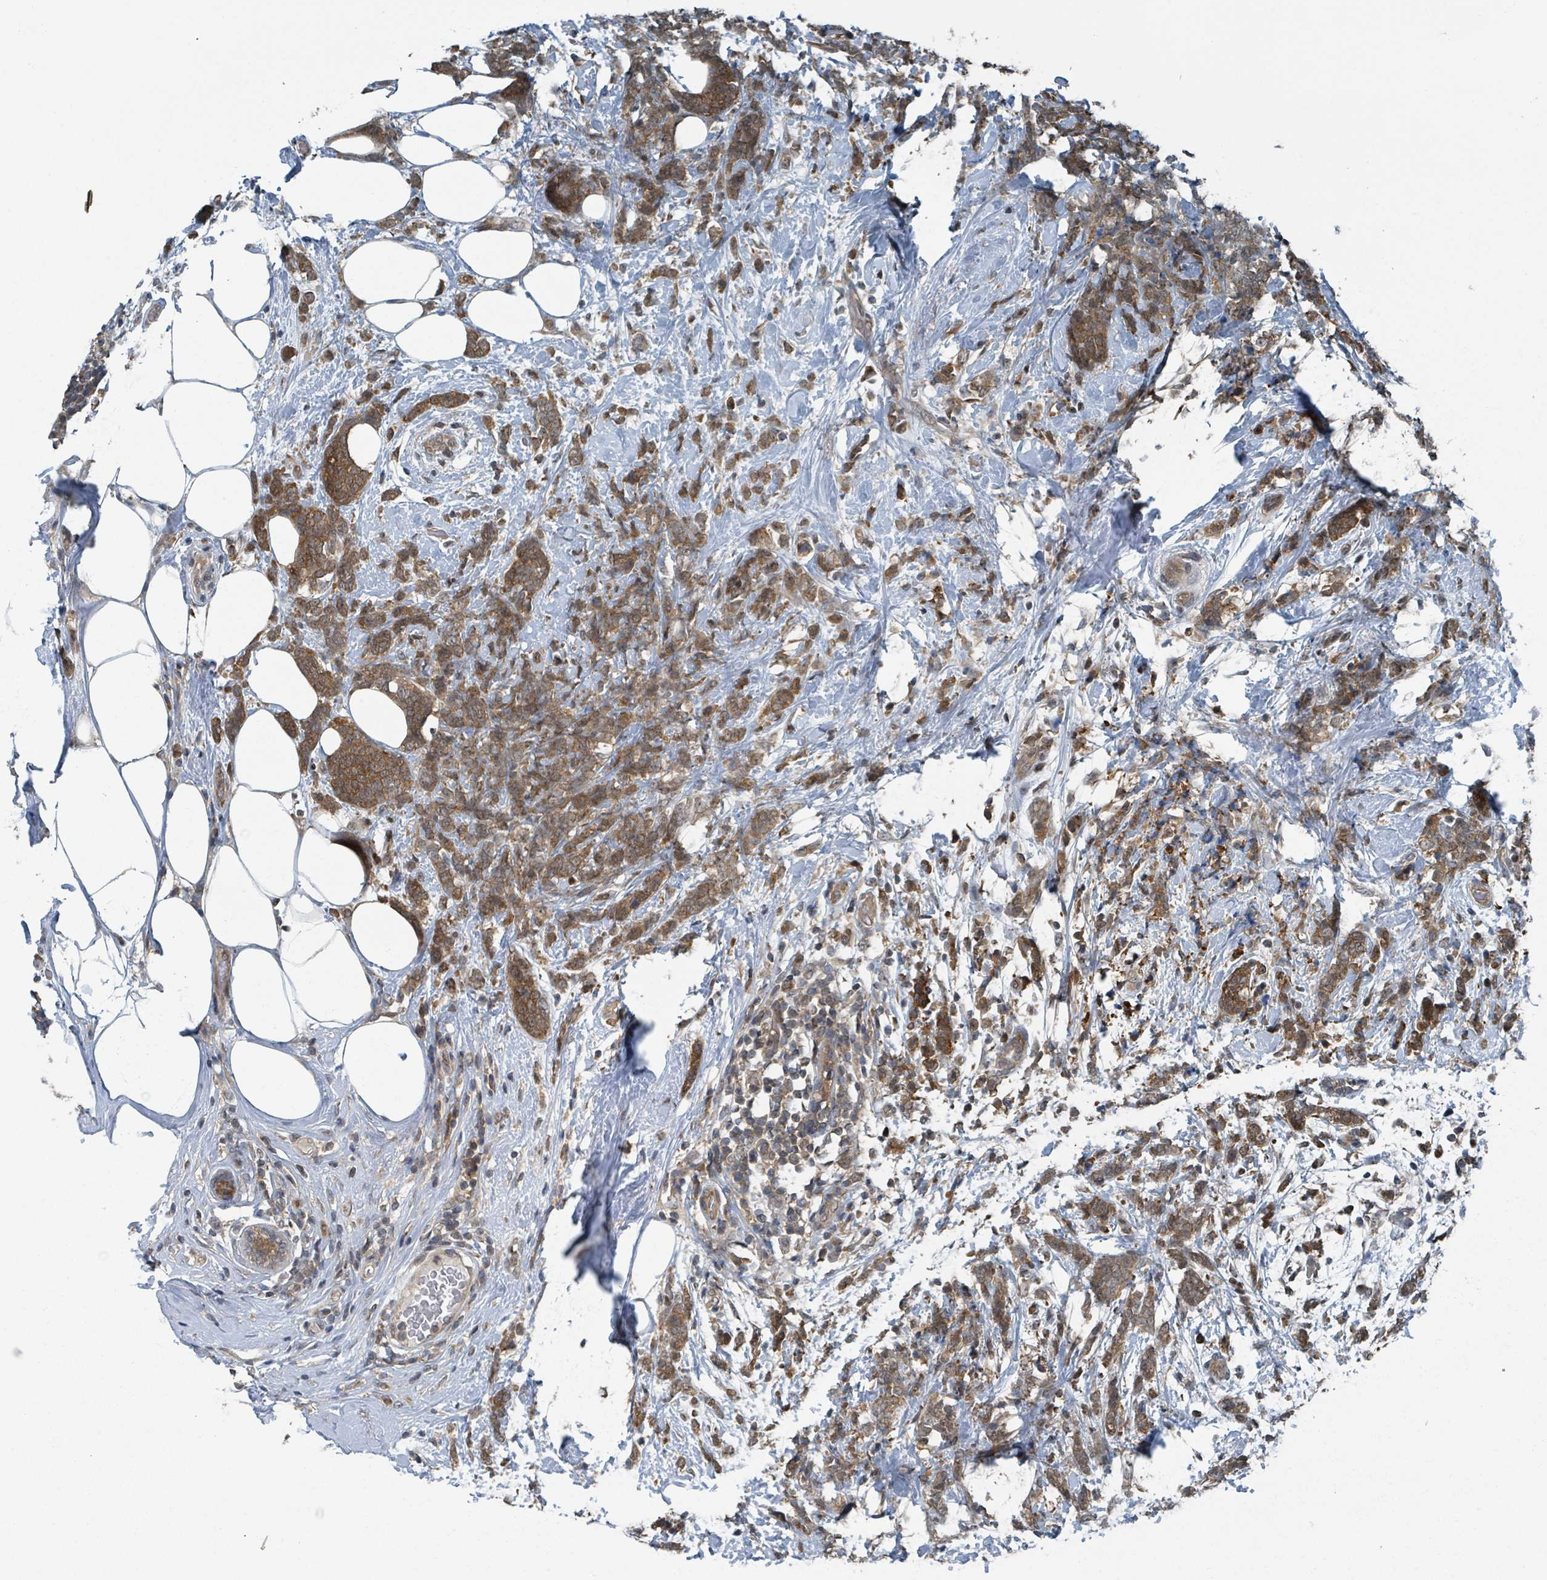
{"staining": {"intensity": "moderate", "quantity": ">75%", "location": "cytoplasmic/membranous,nuclear"}, "tissue": "breast cancer", "cell_type": "Tumor cells", "image_type": "cancer", "snomed": [{"axis": "morphology", "description": "Lobular carcinoma"}, {"axis": "topography", "description": "Breast"}], "caption": "Immunohistochemistry image of neoplastic tissue: human breast lobular carcinoma stained using immunohistochemistry (IHC) demonstrates medium levels of moderate protein expression localized specifically in the cytoplasmic/membranous and nuclear of tumor cells, appearing as a cytoplasmic/membranous and nuclear brown color.", "gene": "GOLGA7", "patient": {"sex": "female", "age": 58}}